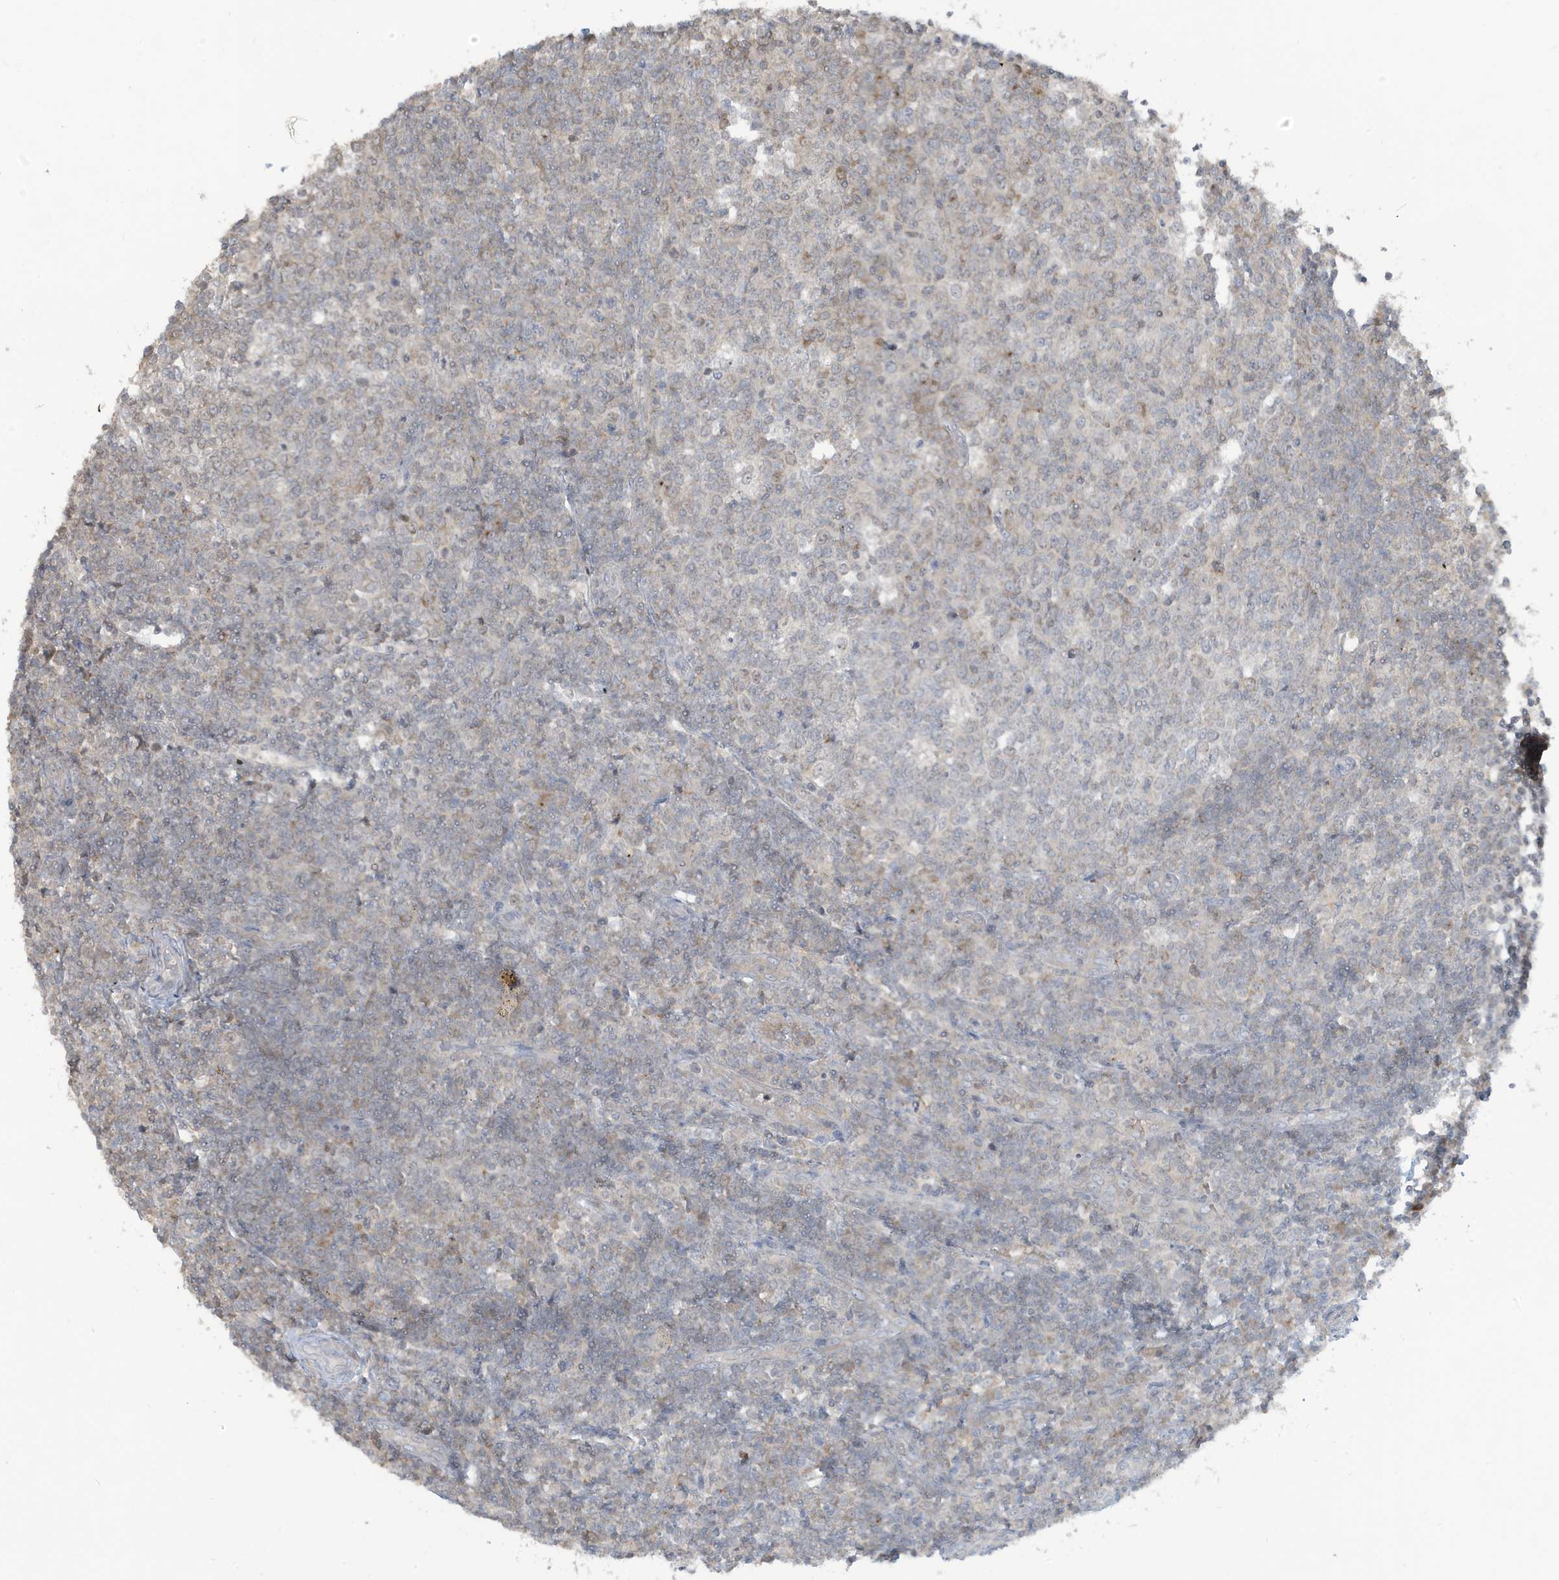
{"staining": {"intensity": "weak", "quantity": "<25%", "location": "cytoplasmic/membranous"}, "tissue": "tonsil", "cell_type": "Germinal center cells", "image_type": "normal", "snomed": [{"axis": "morphology", "description": "Normal tissue, NOS"}, {"axis": "topography", "description": "Tonsil"}], "caption": "This is an IHC photomicrograph of benign tonsil. There is no expression in germinal center cells.", "gene": "PRRT3", "patient": {"sex": "female", "age": 19}}